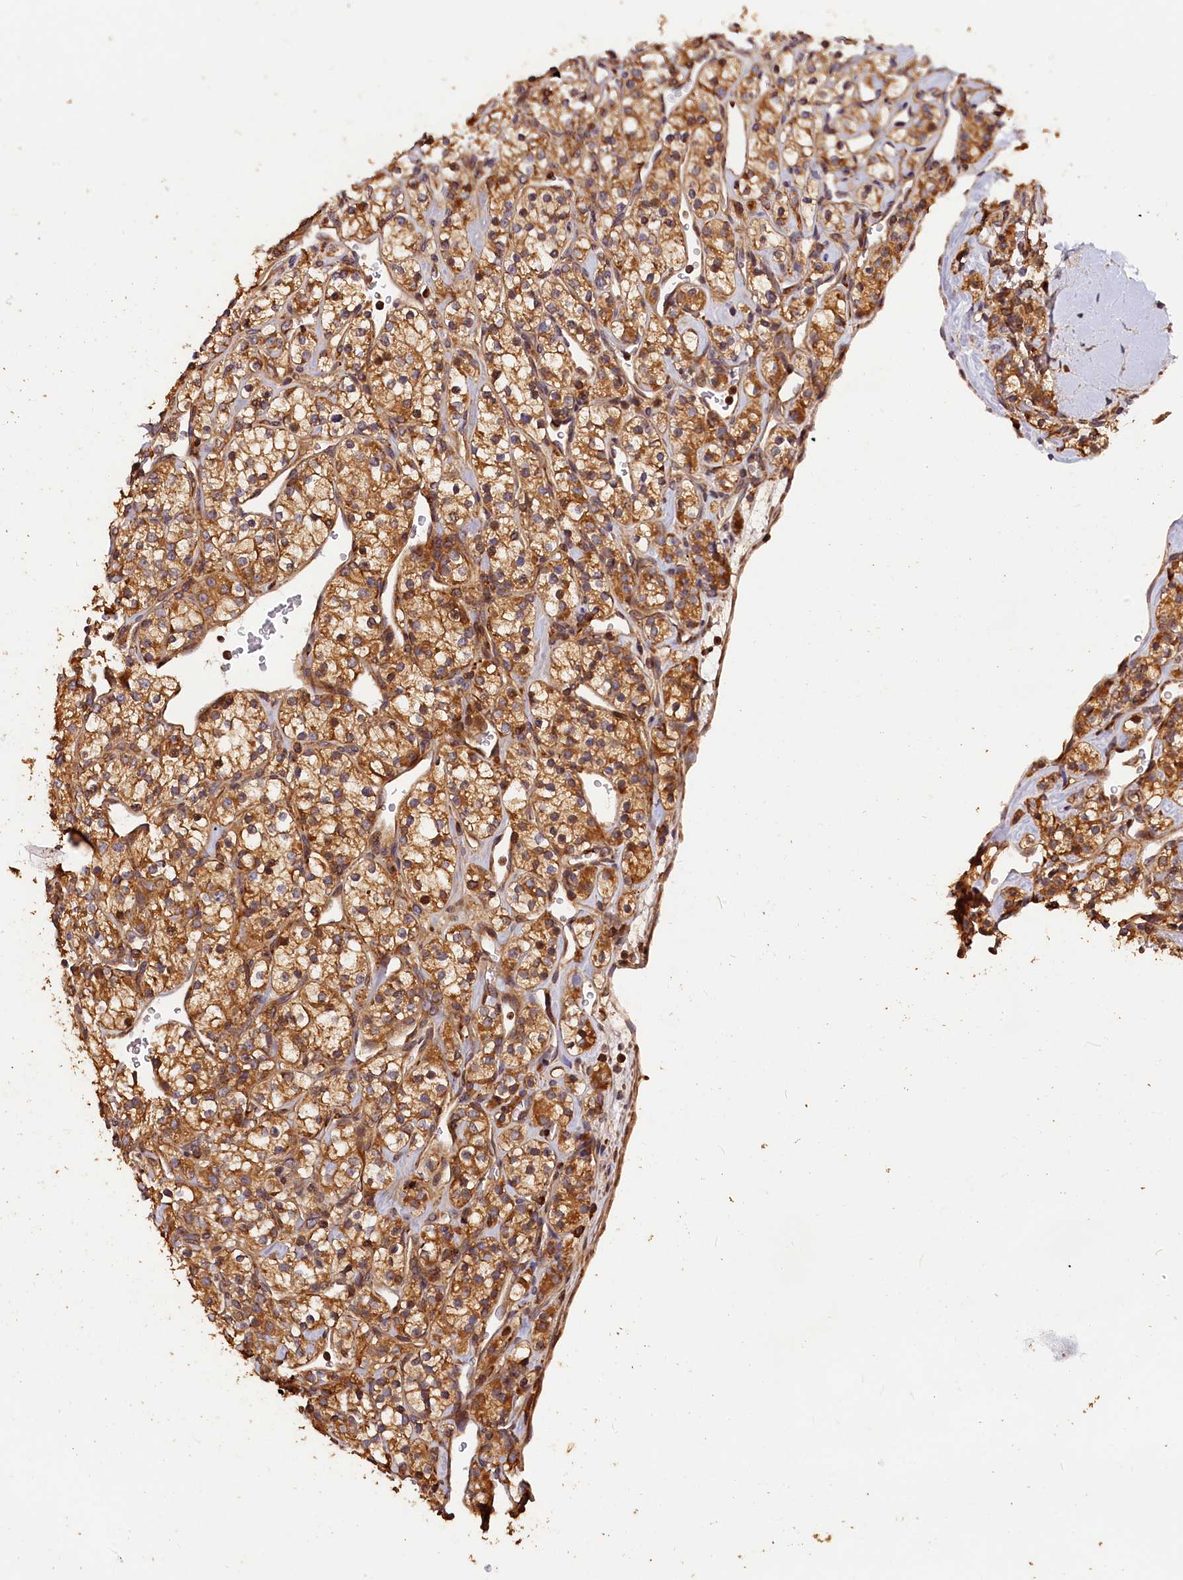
{"staining": {"intensity": "moderate", "quantity": ">75%", "location": "cytoplasmic/membranous"}, "tissue": "renal cancer", "cell_type": "Tumor cells", "image_type": "cancer", "snomed": [{"axis": "morphology", "description": "Adenocarcinoma, NOS"}, {"axis": "topography", "description": "Kidney"}], "caption": "A photomicrograph of renal adenocarcinoma stained for a protein exhibits moderate cytoplasmic/membranous brown staining in tumor cells. (DAB (3,3'-diaminobenzidine) = brown stain, brightfield microscopy at high magnification).", "gene": "HMOX2", "patient": {"sex": "male", "age": 77}}